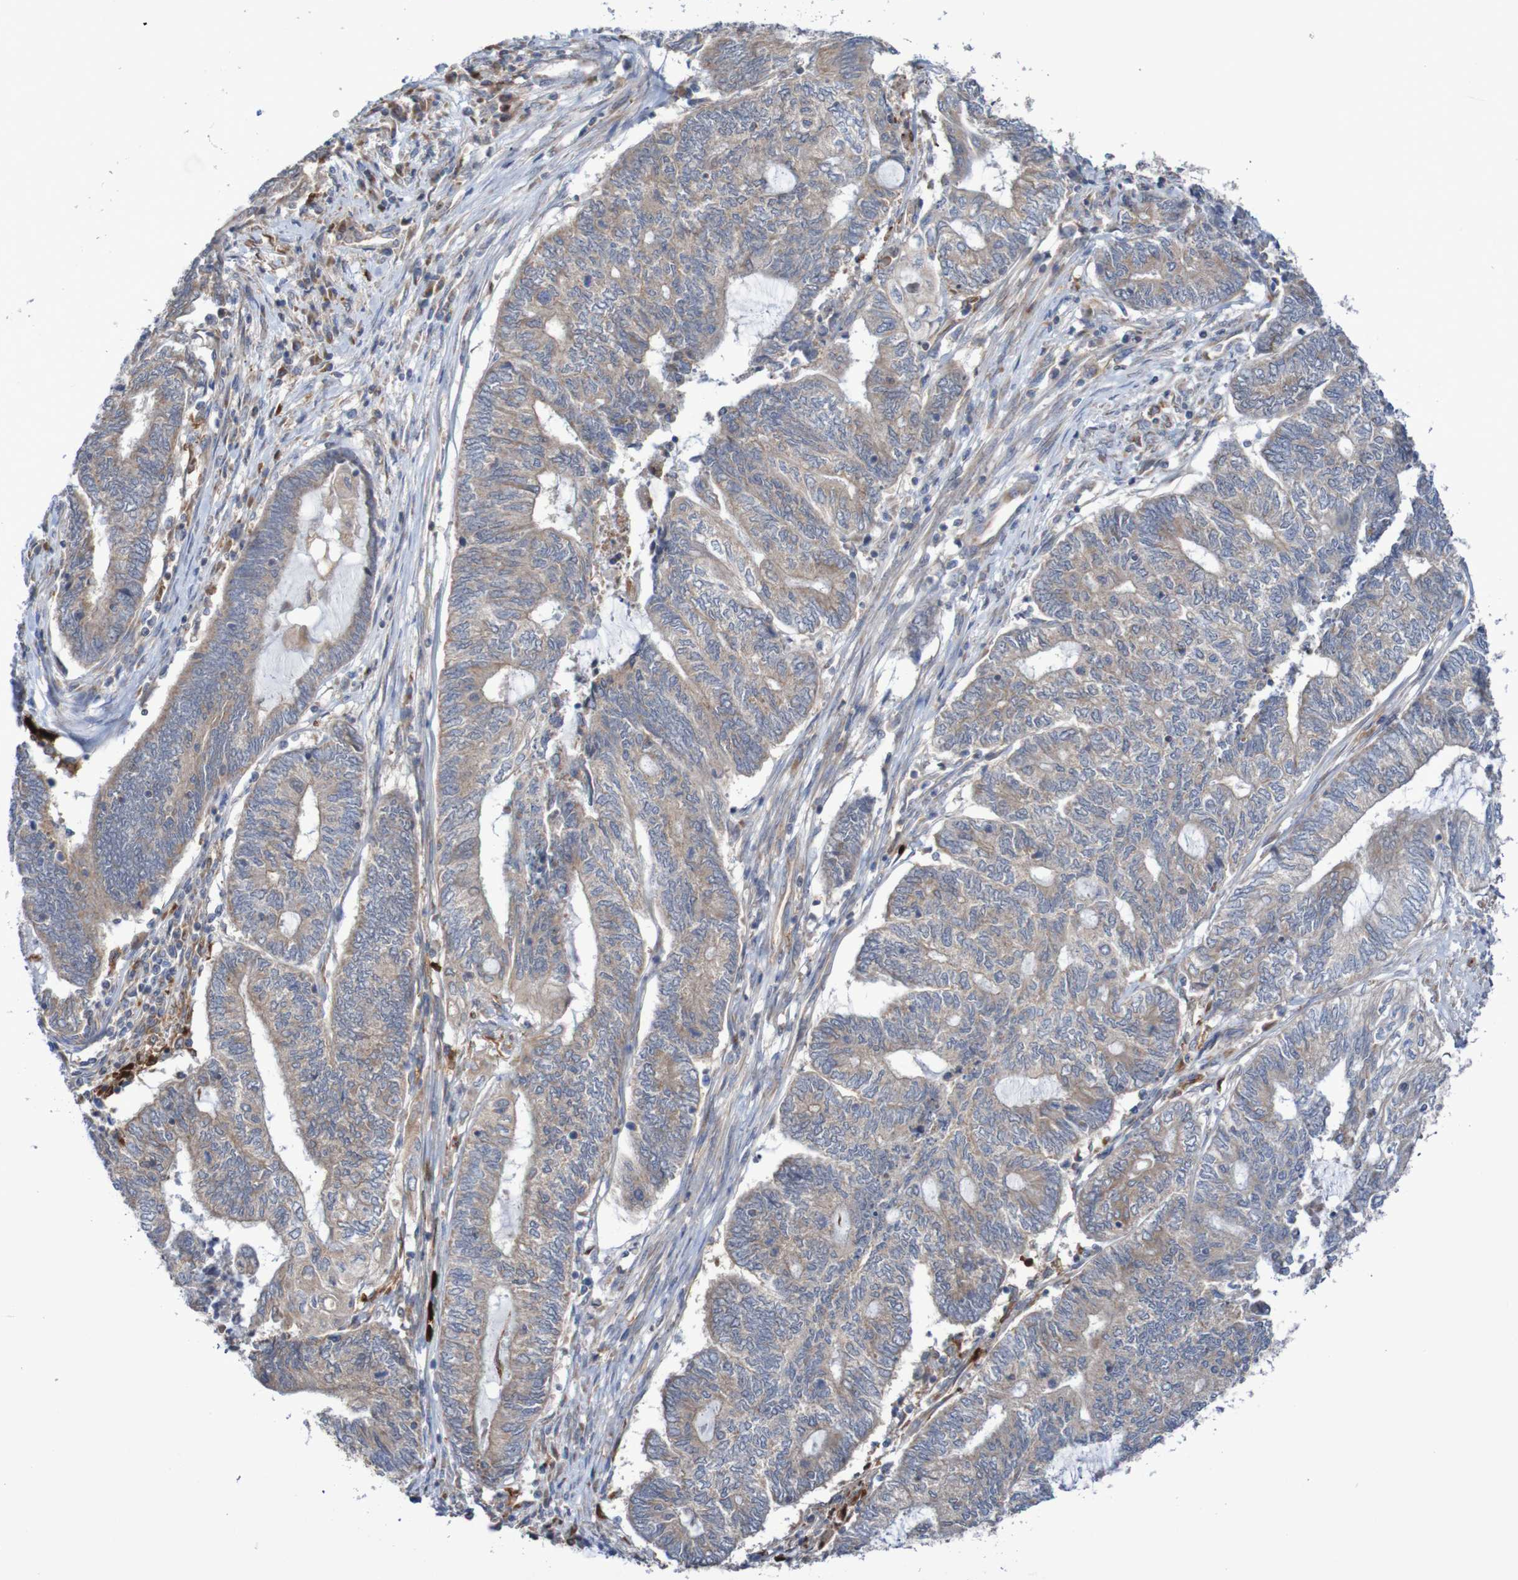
{"staining": {"intensity": "weak", "quantity": ">75%", "location": "cytoplasmic/membranous"}, "tissue": "endometrial cancer", "cell_type": "Tumor cells", "image_type": "cancer", "snomed": [{"axis": "morphology", "description": "Adenocarcinoma, NOS"}, {"axis": "topography", "description": "Uterus"}, {"axis": "topography", "description": "Endometrium"}], "caption": "The image reveals a brown stain indicating the presence of a protein in the cytoplasmic/membranous of tumor cells in adenocarcinoma (endometrial). (Brightfield microscopy of DAB IHC at high magnification).", "gene": "PARP4", "patient": {"sex": "female", "age": 70}}